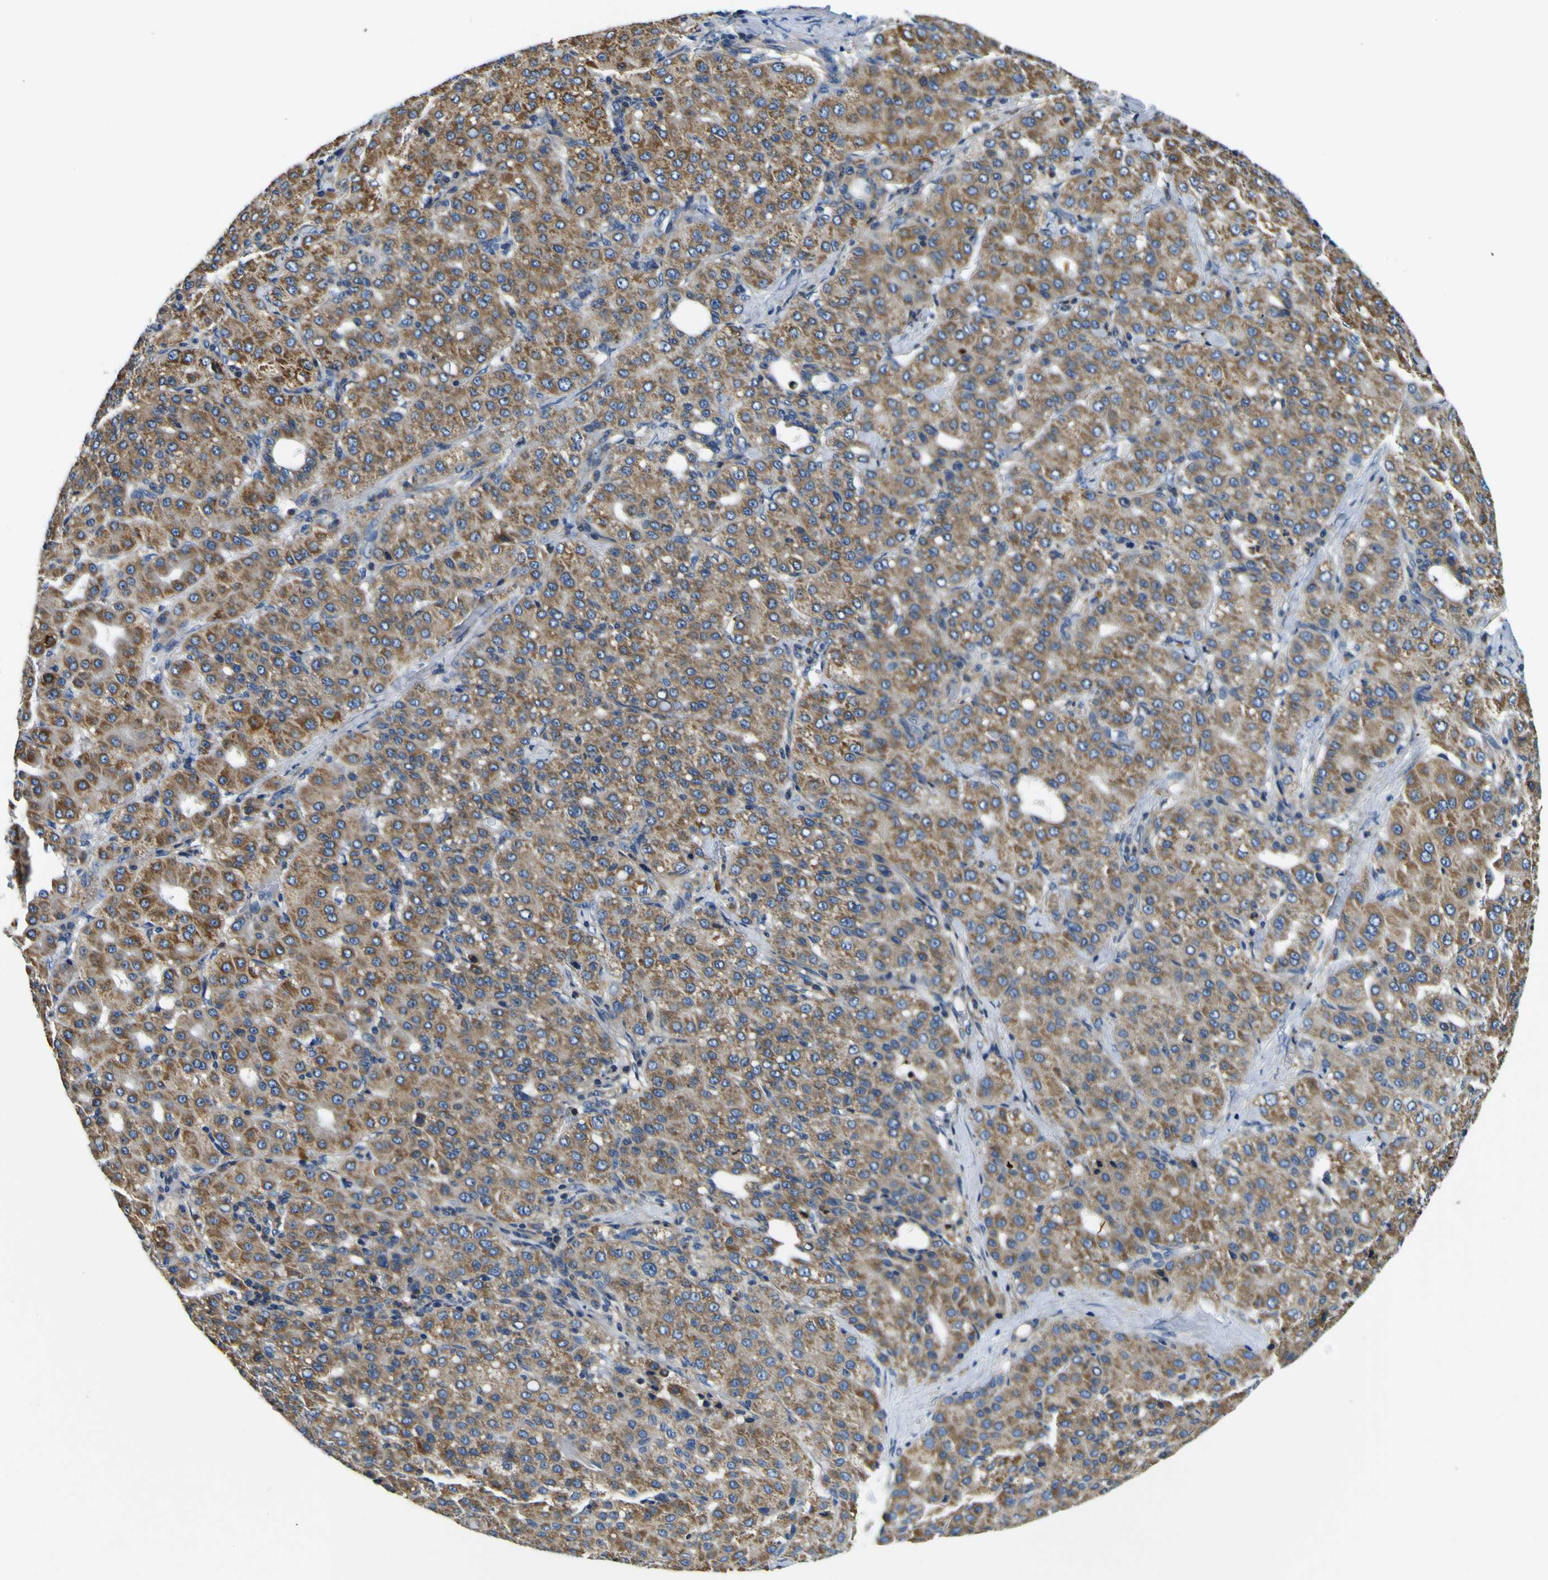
{"staining": {"intensity": "moderate", "quantity": ">75%", "location": "cytoplasmic/membranous"}, "tissue": "liver cancer", "cell_type": "Tumor cells", "image_type": "cancer", "snomed": [{"axis": "morphology", "description": "Carcinoma, Hepatocellular, NOS"}, {"axis": "topography", "description": "Liver"}], "caption": "Liver cancer stained with a brown dye reveals moderate cytoplasmic/membranous positive positivity in about >75% of tumor cells.", "gene": "CLSTN1", "patient": {"sex": "male", "age": 65}}